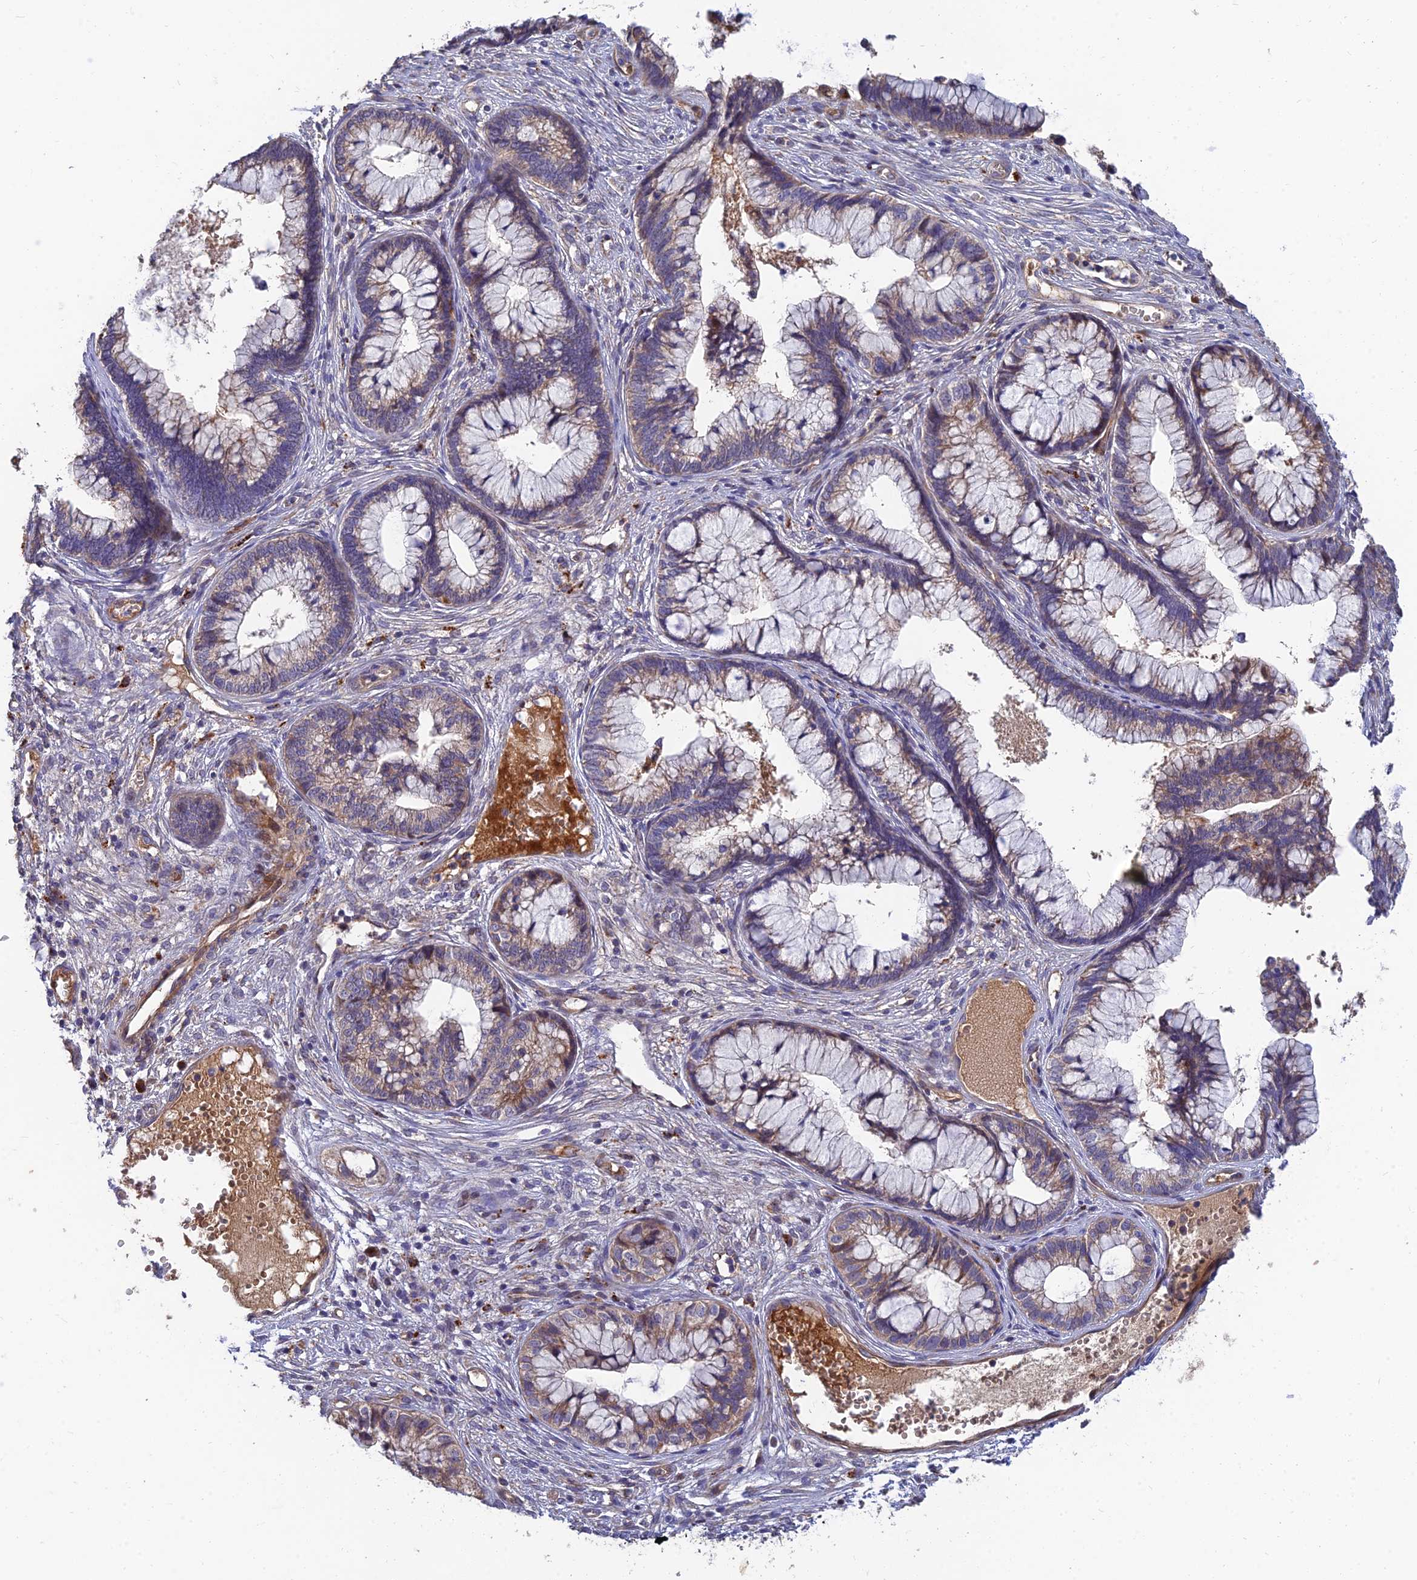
{"staining": {"intensity": "weak", "quantity": "25%-75%", "location": "cytoplasmic/membranous"}, "tissue": "cervical cancer", "cell_type": "Tumor cells", "image_type": "cancer", "snomed": [{"axis": "morphology", "description": "Adenocarcinoma, NOS"}, {"axis": "topography", "description": "Cervix"}], "caption": "Cervical cancer tissue exhibits weak cytoplasmic/membranous positivity in approximately 25%-75% of tumor cells", "gene": "MRPL35", "patient": {"sex": "female", "age": 44}}